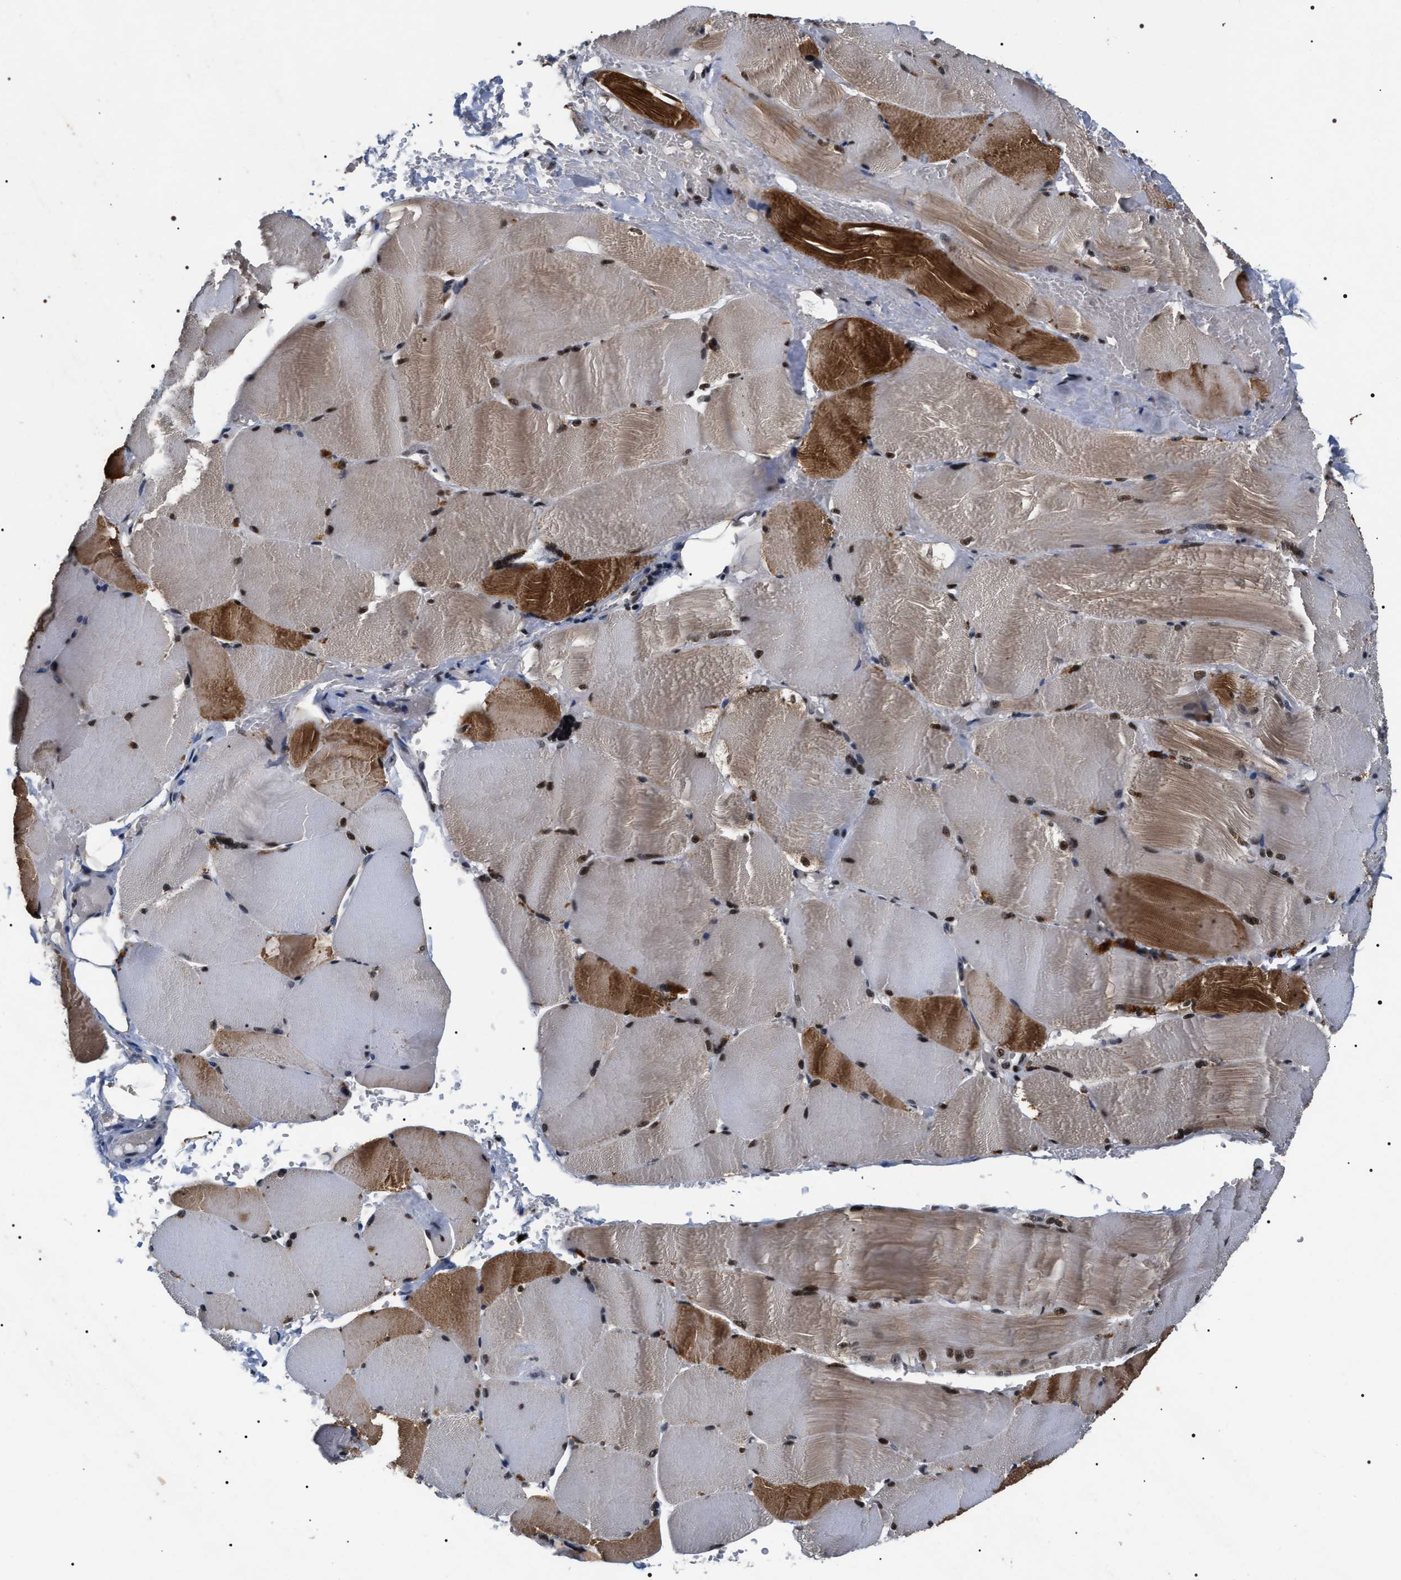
{"staining": {"intensity": "strong", "quantity": "25%-75%", "location": "cytoplasmic/membranous,nuclear"}, "tissue": "skeletal muscle", "cell_type": "Myocytes", "image_type": "normal", "snomed": [{"axis": "morphology", "description": "Normal tissue, NOS"}, {"axis": "topography", "description": "Skin"}, {"axis": "topography", "description": "Skeletal muscle"}], "caption": "The image reveals staining of benign skeletal muscle, revealing strong cytoplasmic/membranous,nuclear protein positivity (brown color) within myocytes.", "gene": "RRP1B", "patient": {"sex": "male", "age": 83}}